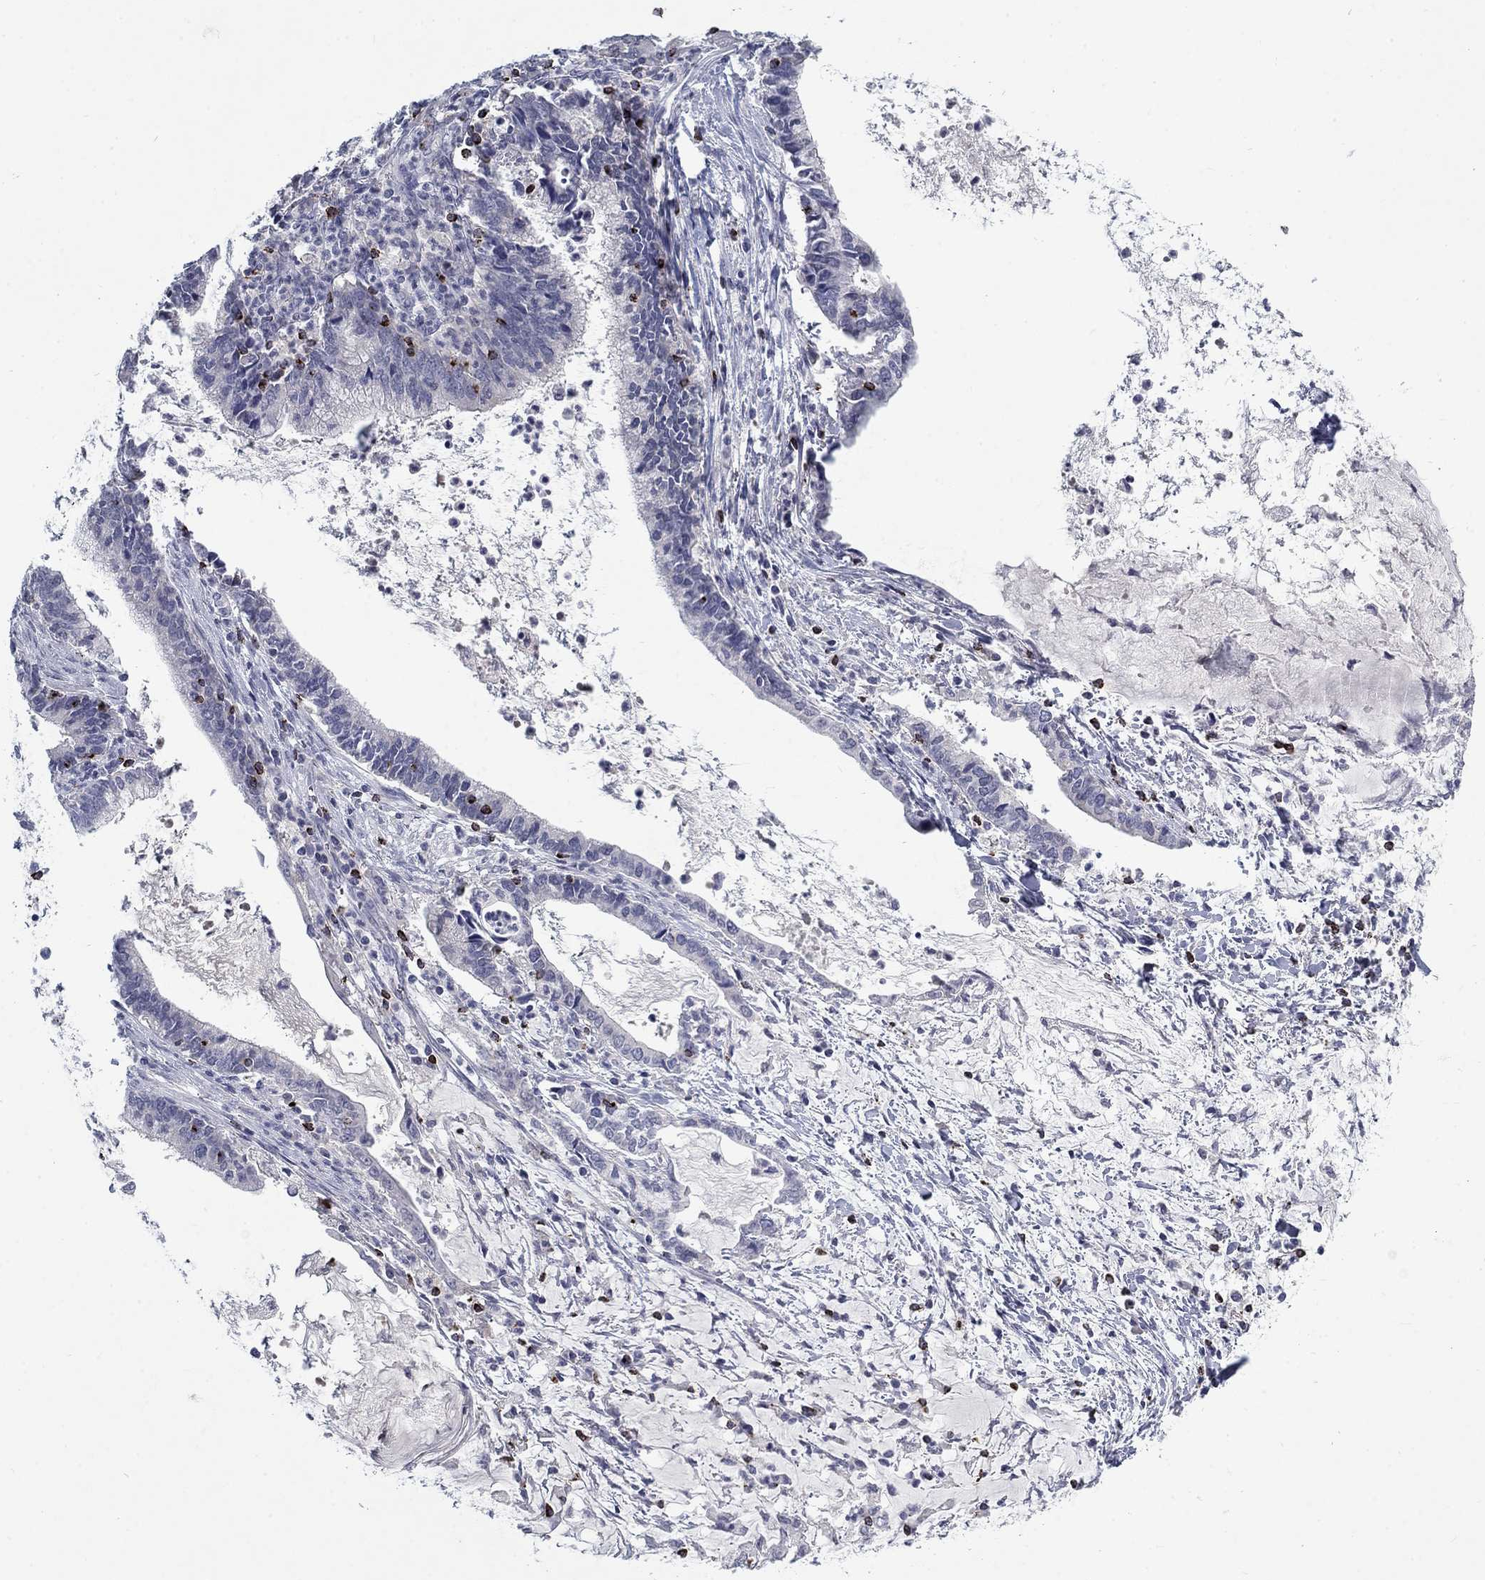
{"staining": {"intensity": "negative", "quantity": "none", "location": "none"}, "tissue": "cervical cancer", "cell_type": "Tumor cells", "image_type": "cancer", "snomed": [{"axis": "morphology", "description": "Adenocarcinoma, NOS"}, {"axis": "topography", "description": "Cervix"}], "caption": "Immunohistochemistry of cervical adenocarcinoma exhibits no staining in tumor cells. (Stains: DAB (3,3'-diaminobenzidine) IHC with hematoxylin counter stain, Microscopy: brightfield microscopy at high magnification).", "gene": "GZMA", "patient": {"sex": "female", "age": 42}}